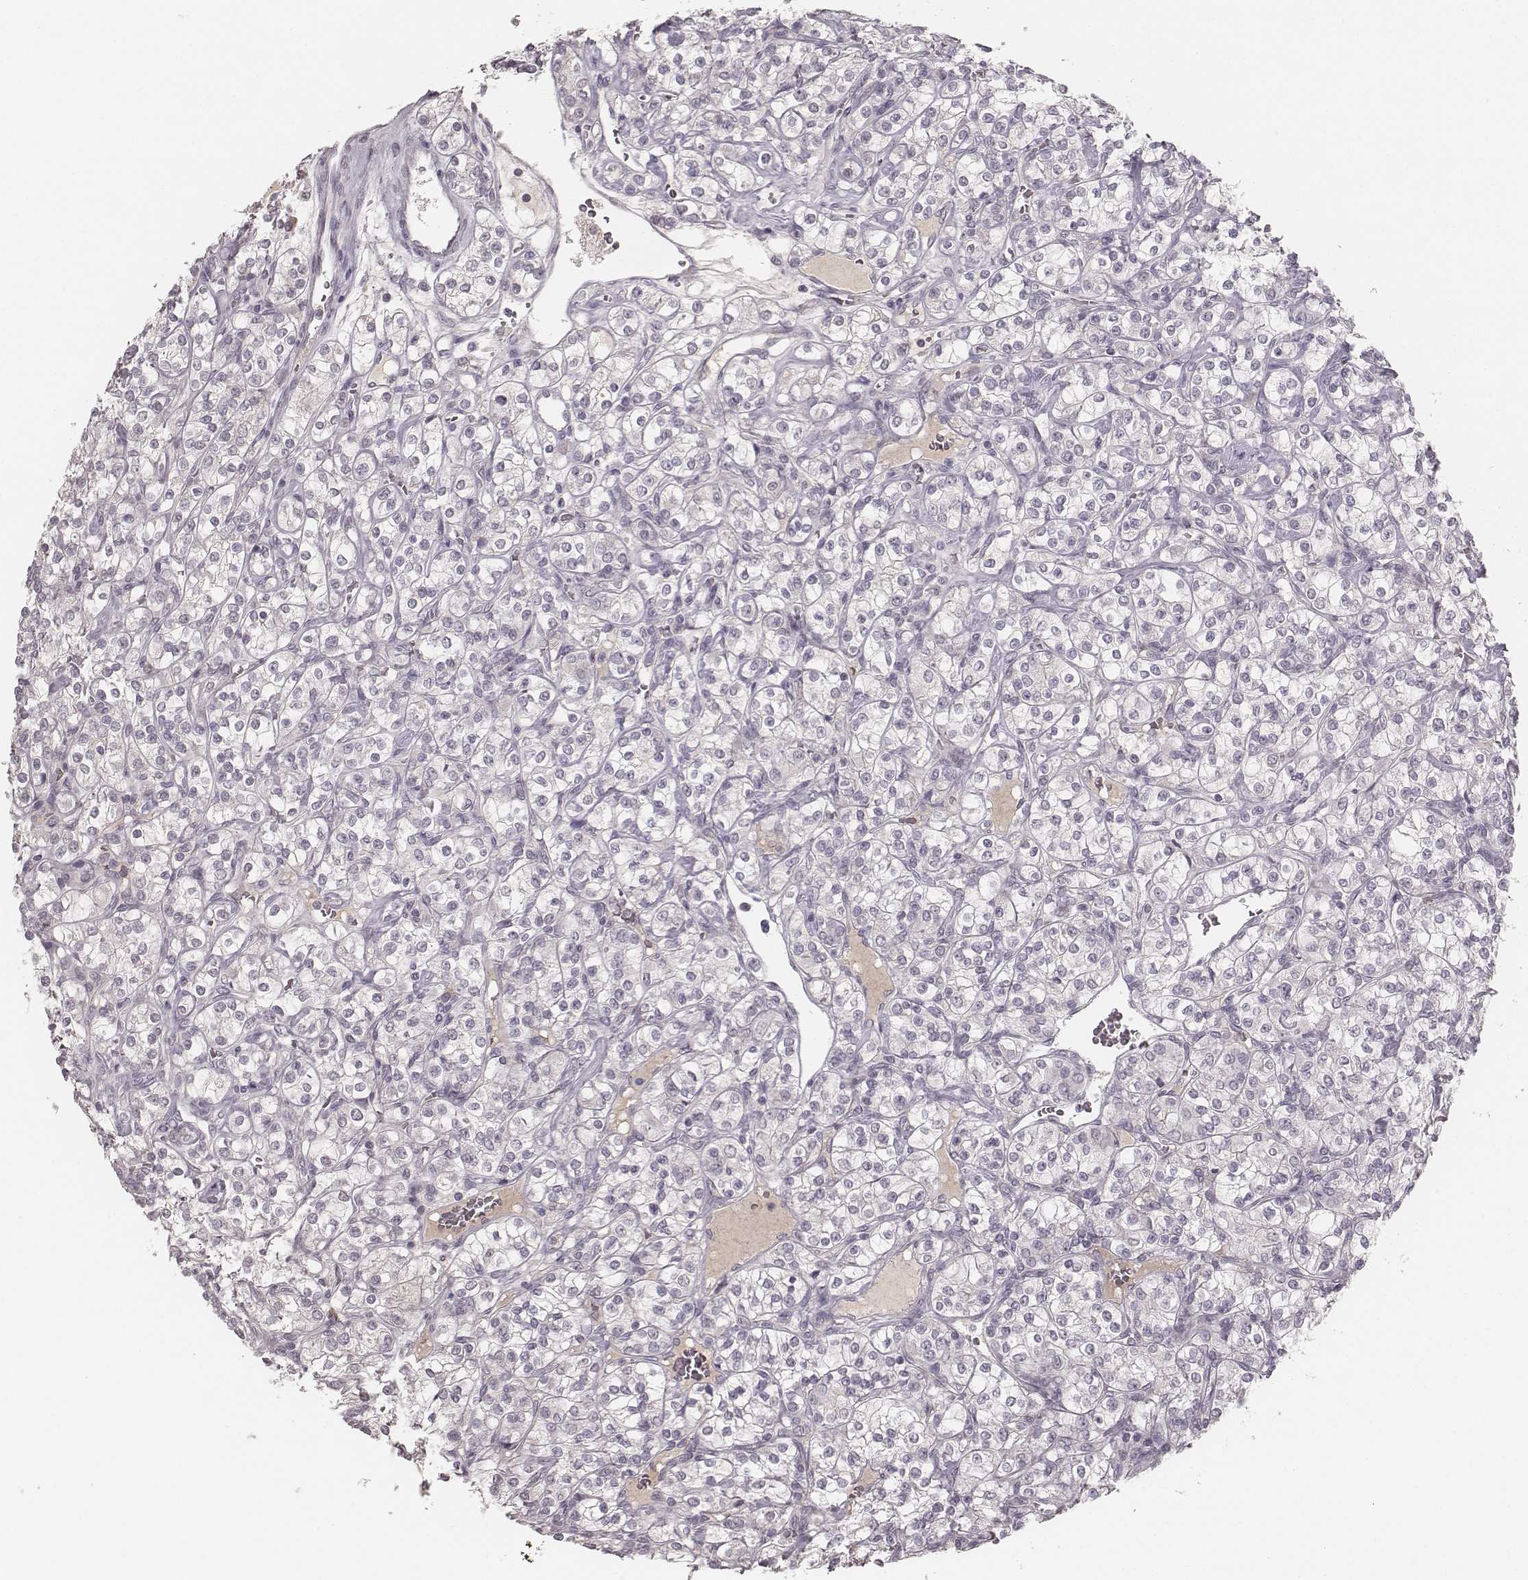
{"staining": {"intensity": "negative", "quantity": "none", "location": "none"}, "tissue": "renal cancer", "cell_type": "Tumor cells", "image_type": "cancer", "snomed": [{"axis": "morphology", "description": "Adenocarcinoma, NOS"}, {"axis": "topography", "description": "Kidney"}], "caption": "Immunohistochemistry (IHC) photomicrograph of human adenocarcinoma (renal) stained for a protein (brown), which reveals no positivity in tumor cells. The staining is performed using DAB (3,3'-diaminobenzidine) brown chromogen with nuclei counter-stained in using hematoxylin.", "gene": "LY6K", "patient": {"sex": "male", "age": 77}}